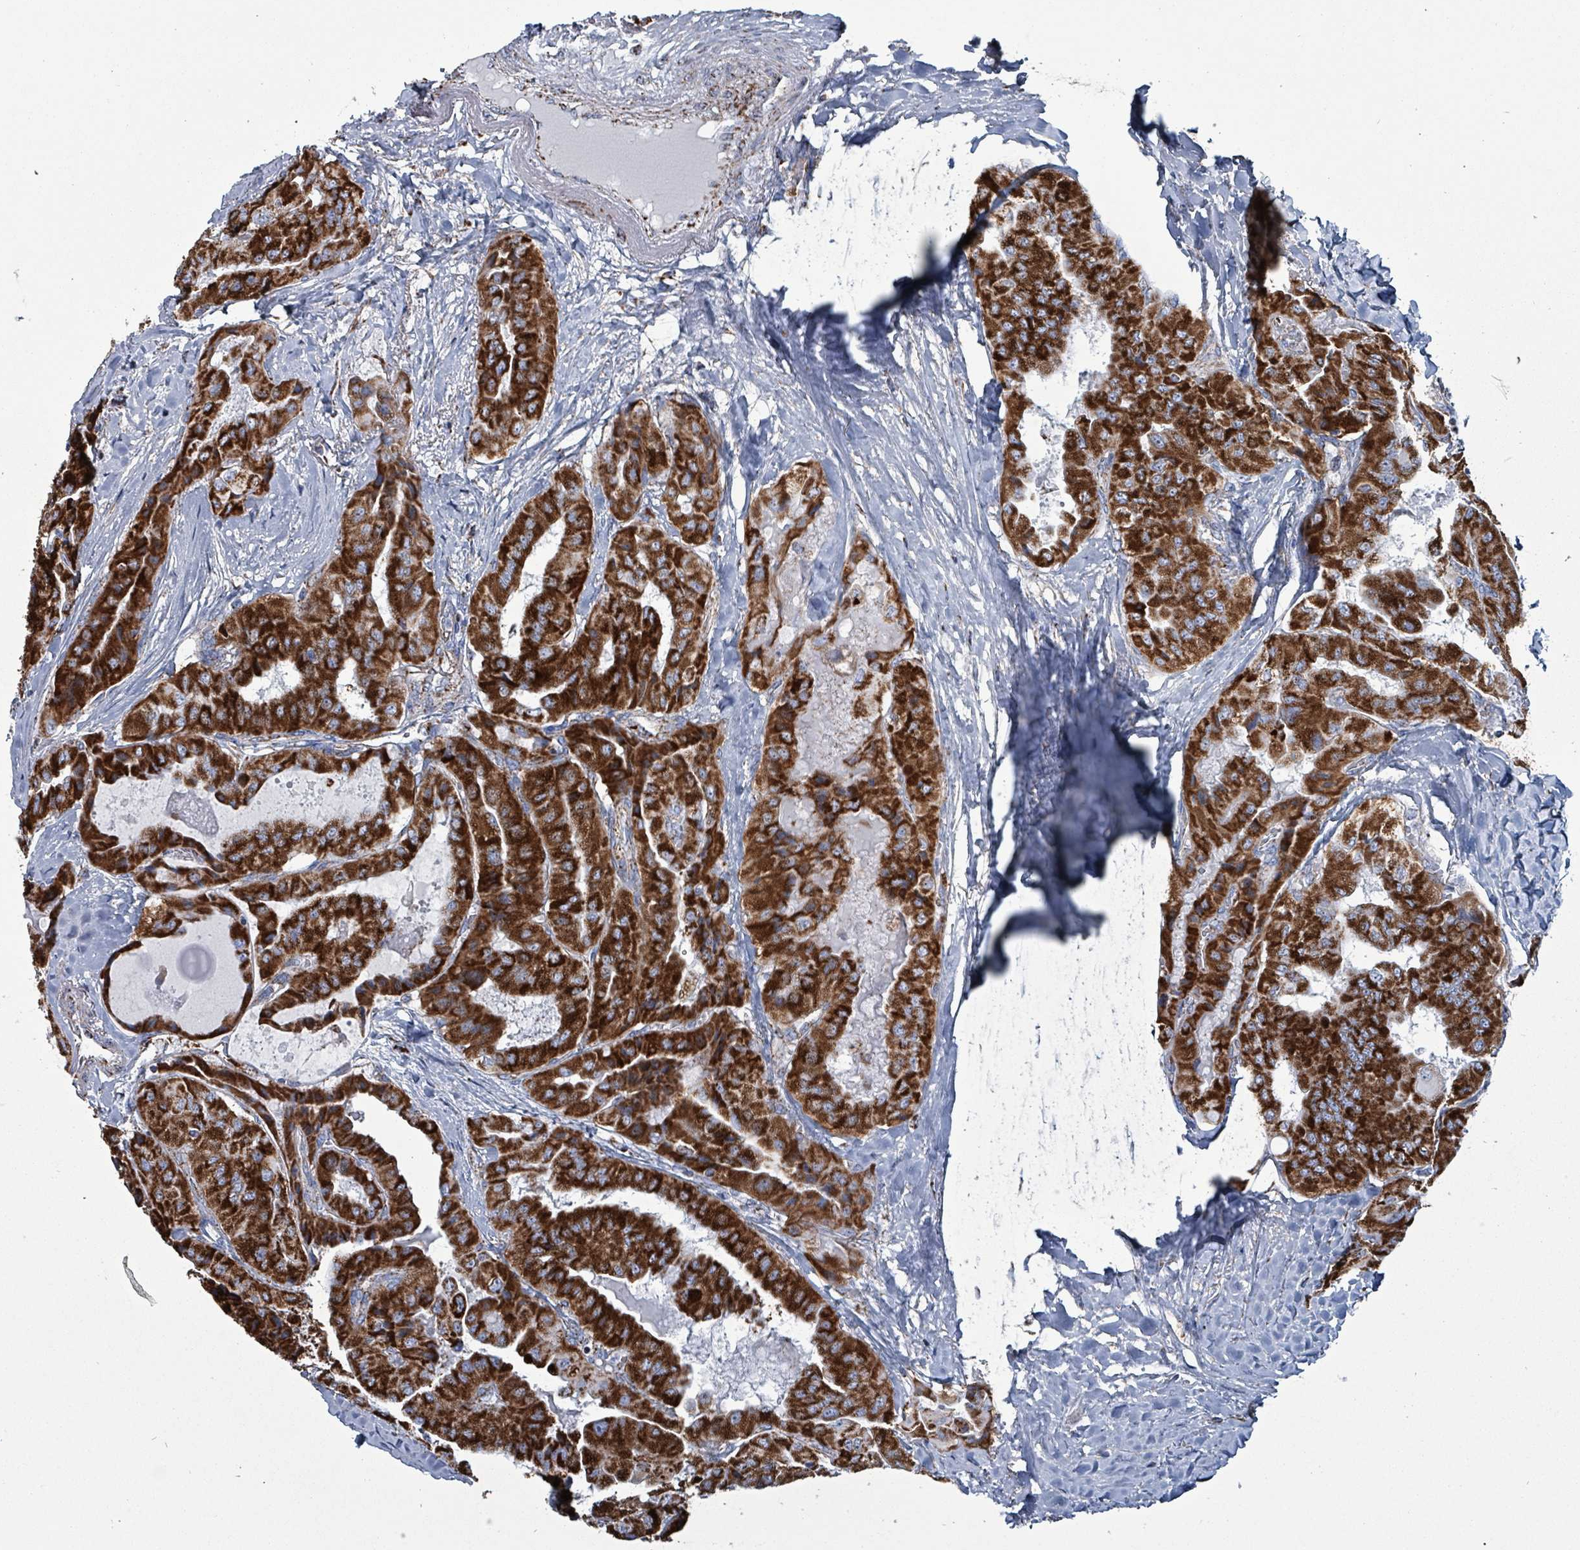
{"staining": {"intensity": "strong", "quantity": ">75%", "location": "cytoplasmic/membranous"}, "tissue": "thyroid cancer", "cell_type": "Tumor cells", "image_type": "cancer", "snomed": [{"axis": "morphology", "description": "Normal tissue, NOS"}, {"axis": "morphology", "description": "Papillary adenocarcinoma, NOS"}, {"axis": "topography", "description": "Thyroid gland"}], "caption": "A histopathology image showing strong cytoplasmic/membranous expression in approximately >75% of tumor cells in thyroid cancer (papillary adenocarcinoma), as visualized by brown immunohistochemical staining.", "gene": "IDH3B", "patient": {"sex": "female", "age": 59}}